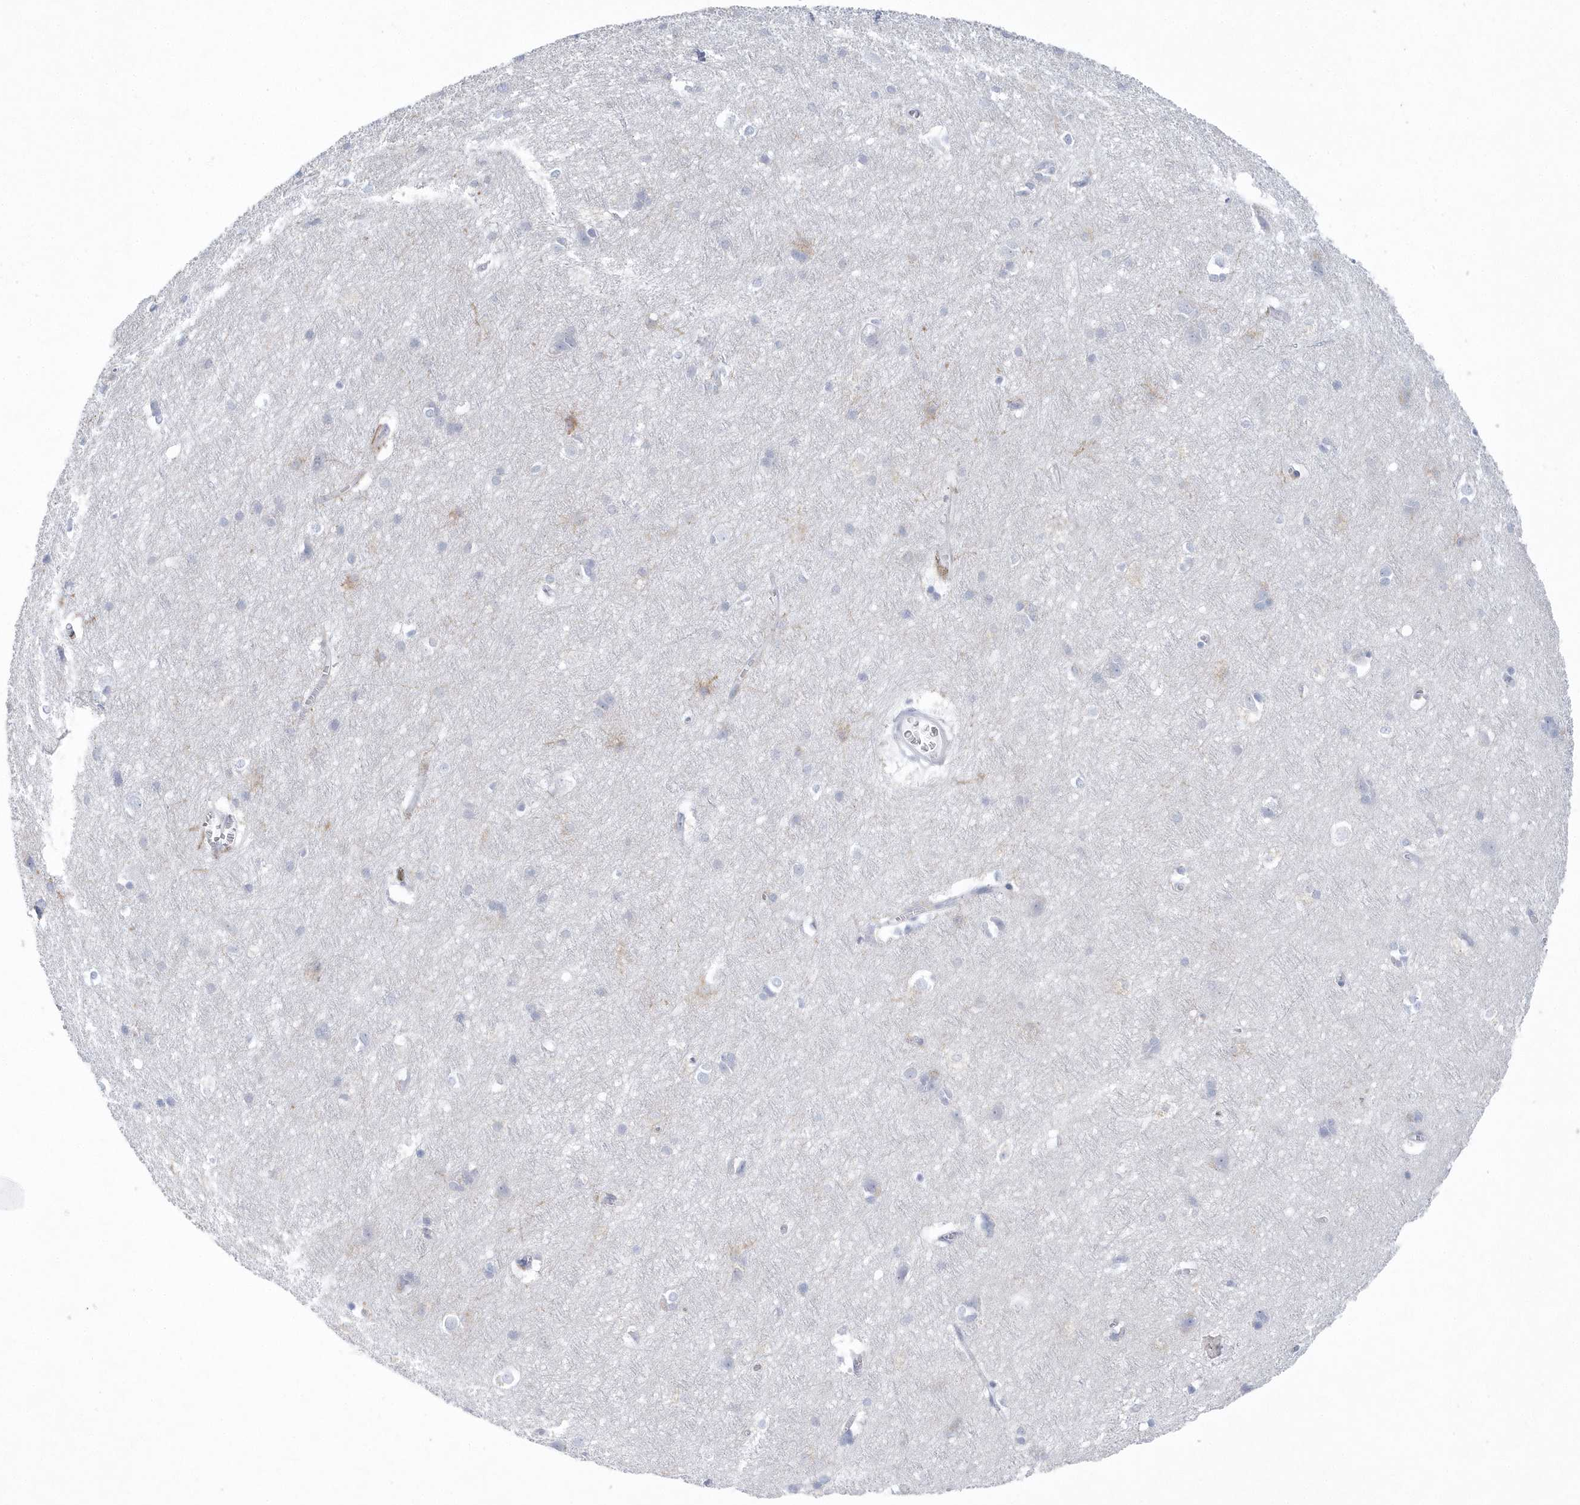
{"staining": {"intensity": "negative", "quantity": "none", "location": "none"}, "tissue": "cerebral cortex", "cell_type": "Endothelial cells", "image_type": "normal", "snomed": [{"axis": "morphology", "description": "Normal tissue, NOS"}, {"axis": "topography", "description": "Cerebral cortex"}], "caption": "This micrograph is of unremarkable cerebral cortex stained with immunohistochemistry to label a protein in brown with the nuclei are counter-stained blue. There is no staining in endothelial cells. (Stains: DAB immunohistochemistry (IHC) with hematoxylin counter stain, Microscopy: brightfield microscopy at high magnification).", "gene": "NIPAL1", "patient": {"sex": "male", "age": 54}}